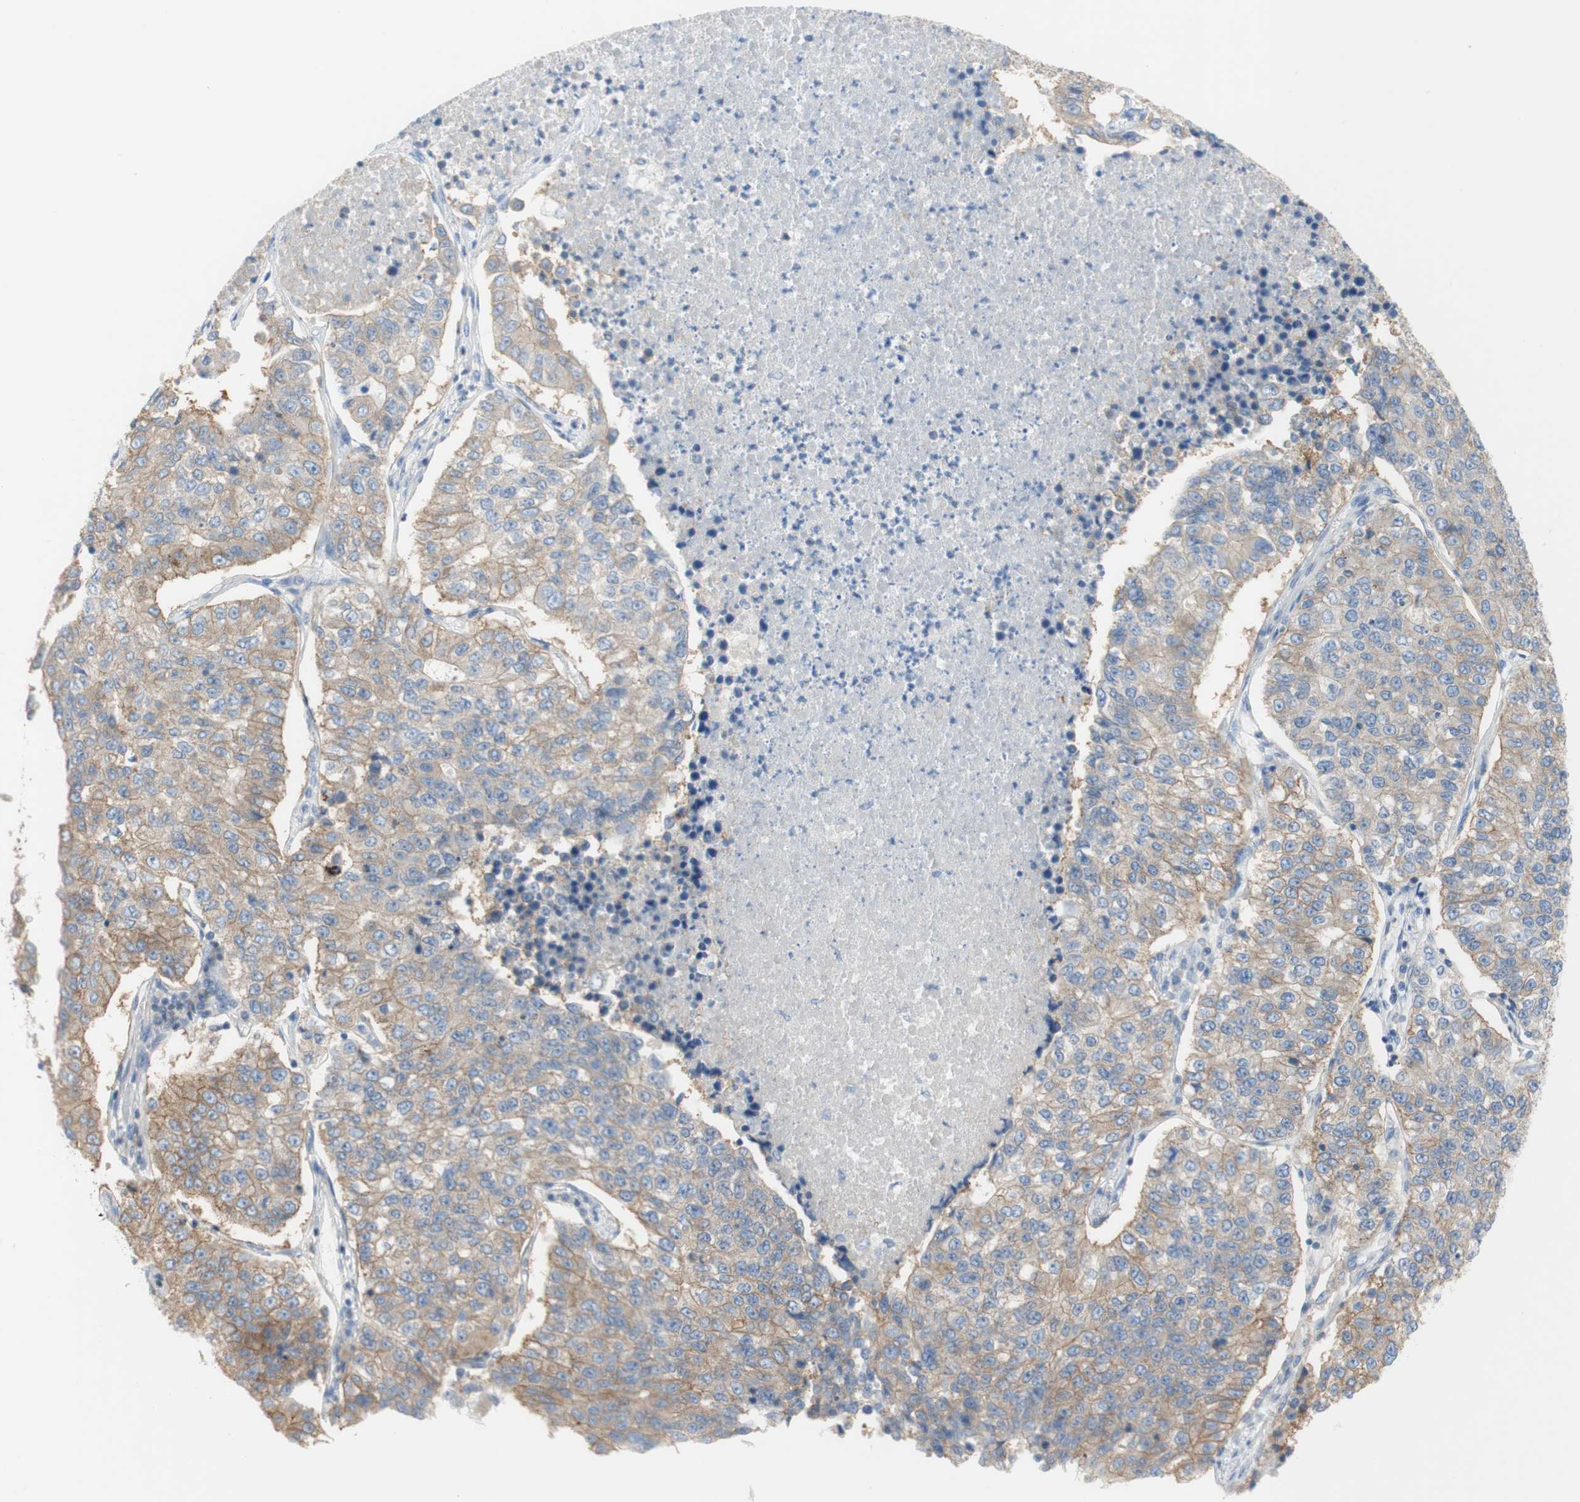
{"staining": {"intensity": "weak", "quantity": ">75%", "location": "cytoplasmic/membranous"}, "tissue": "lung cancer", "cell_type": "Tumor cells", "image_type": "cancer", "snomed": [{"axis": "morphology", "description": "Adenocarcinoma, NOS"}, {"axis": "topography", "description": "Lung"}], "caption": "The histopathology image reveals a brown stain indicating the presence of a protein in the cytoplasmic/membranous of tumor cells in lung cancer.", "gene": "ATP2B1", "patient": {"sex": "male", "age": 49}}